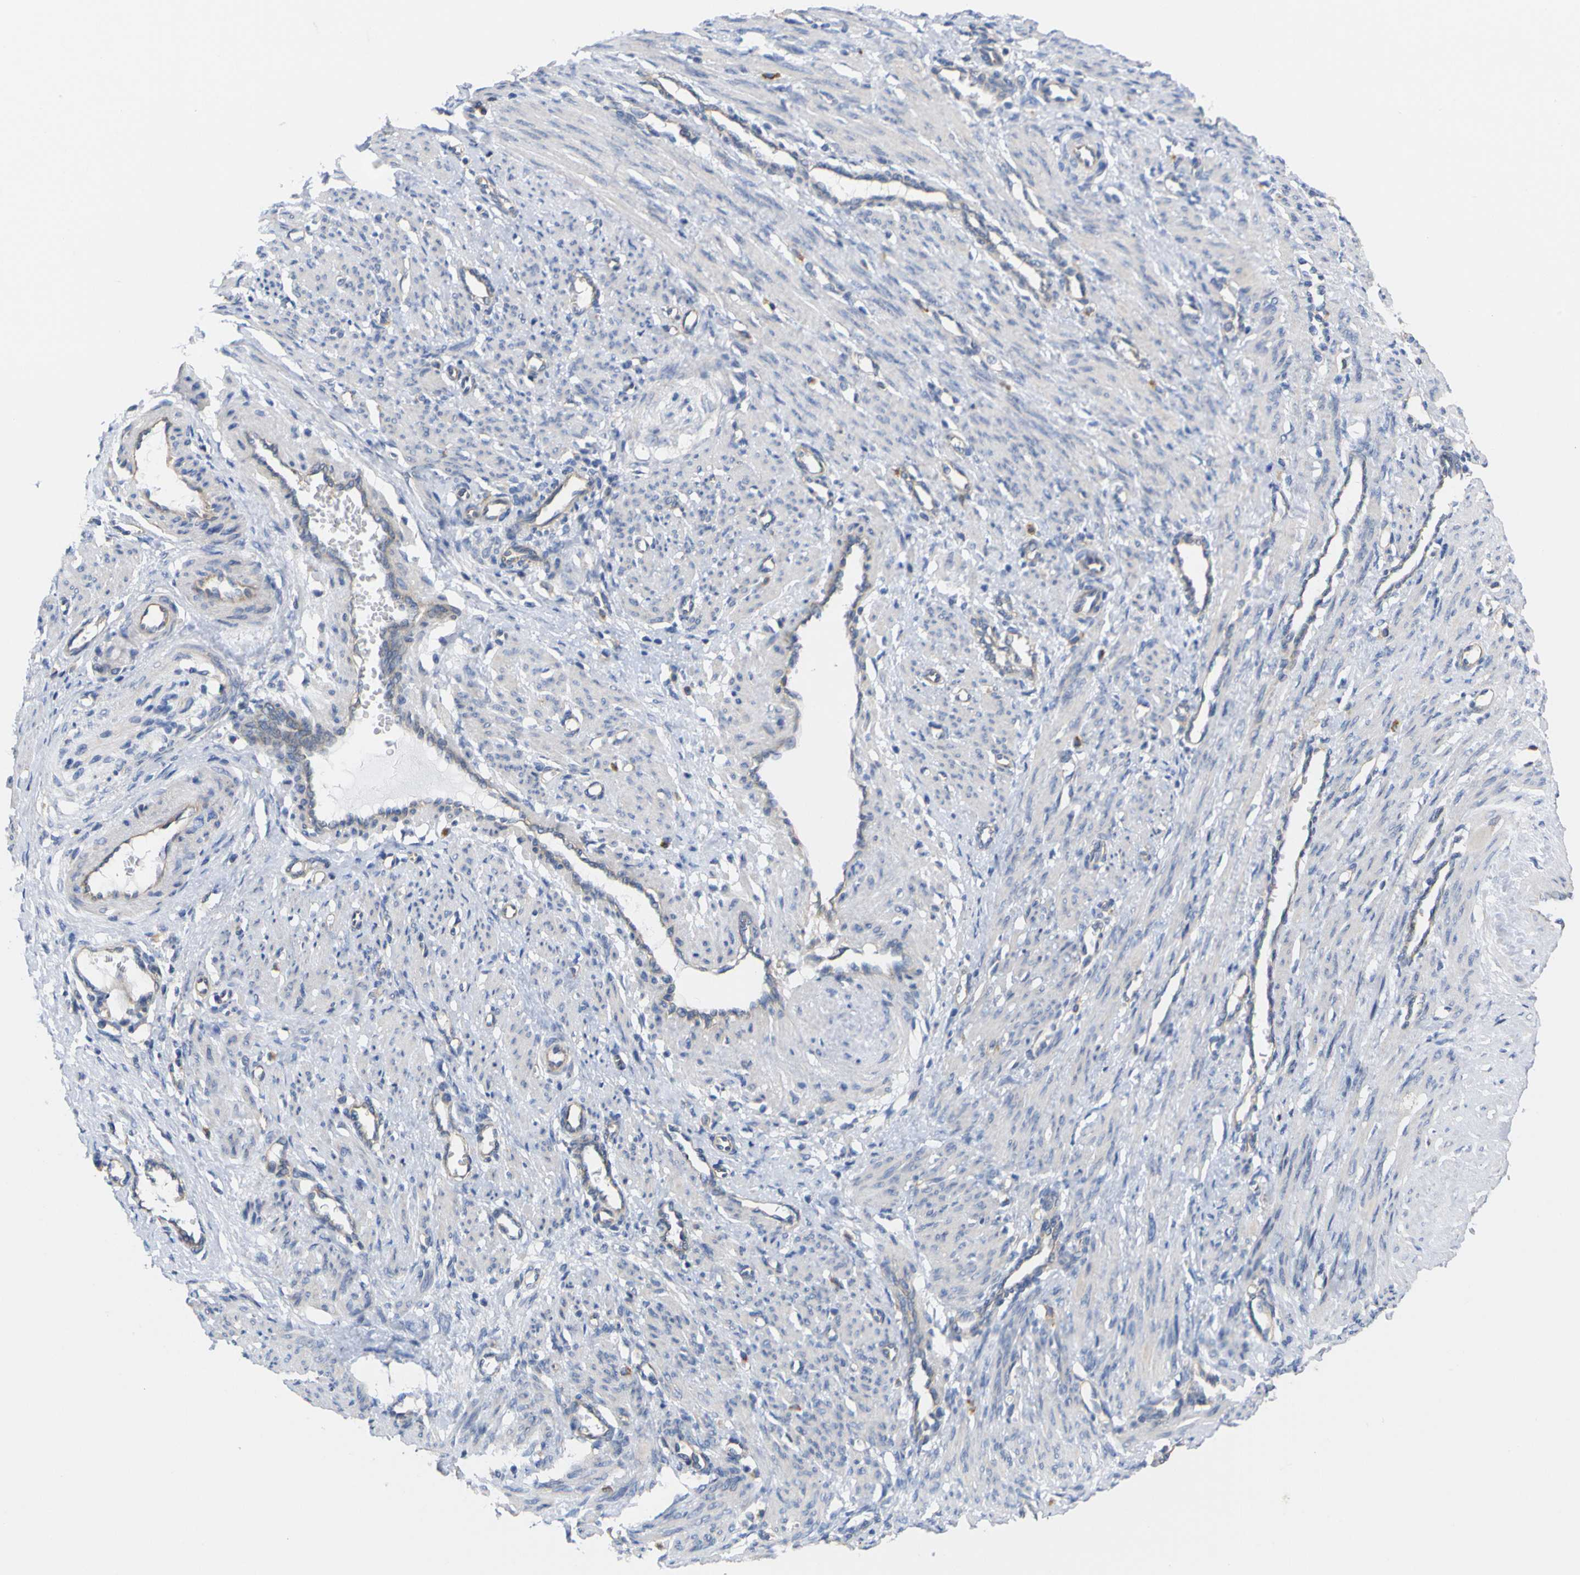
{"staining": {"intensity": "negative", "quantity": "none", "location": "none"}, "tissue": "smooth muscle", "cell_type": "Smooth muscle cells", "image_type": "normal", "snomed": [{"axis": "morphology", "description": "Normal tissue, NOS"}, {"axis": "topography", "description": "Endometrium"}], "caption": "Immunohistochemistry histopathology image of unremarkable smooth muscle: smooth muscle stained with DAB (3,3'-diaminobenzidine) displays no significant protein expression in smooth muscle cells. Brightfield microscopy of IHC stained with DAB (brown) and hematoxylin (blue), captured at high magnification.", "gene": "USH1C", "patient": {"sex": "female", "age": 33}}